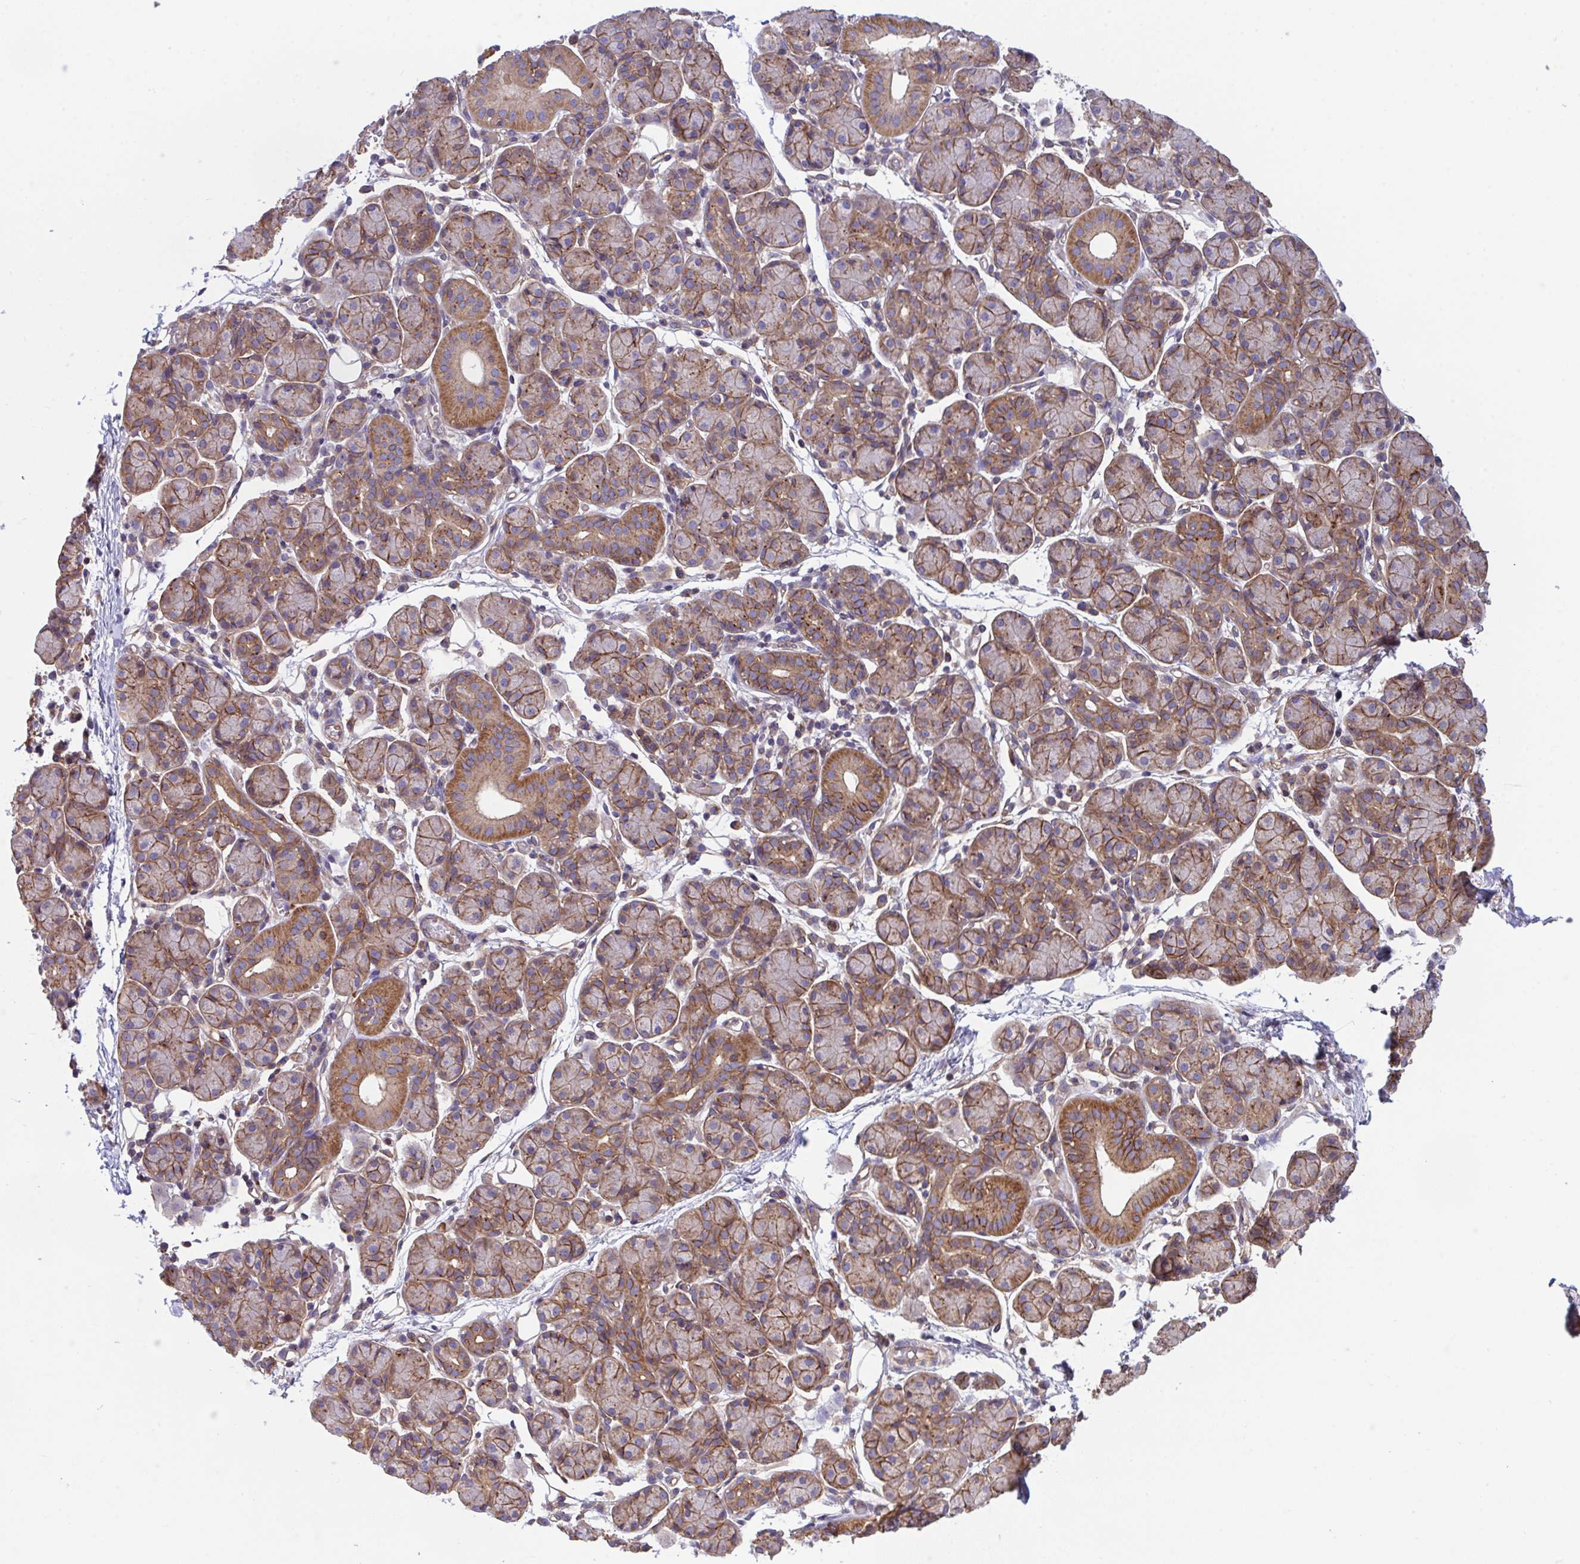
{"staining": {"intensity": "moderate", "quantity": ">75%", "location": "cytoplasmic/membranous"}, "tissue": "salivary gland", "cell_type": "Glandular cells", "image_type": "normal", "snomed": [{"axis": "morphology", "description": "Normal tissue, NOS"}, {"axis": "morphology", "description": "Inflammation, NOS"}, {"axis": "topography", "description": "Lymph node"}, {"axis": "topography", "description": "Salivary gland"}], "caption": "Protein analysis of benign salivary gland demonstrates moderate cytoplasmic/membranous positivity in approximately >75% of glandular cells. The staining was performed using DAB, with brown indicating positive protein expression. Nuclei are stained blue with hematoxylin.", "gene": "C4orf36", "patient": {"sex": "male", "age": 3}}